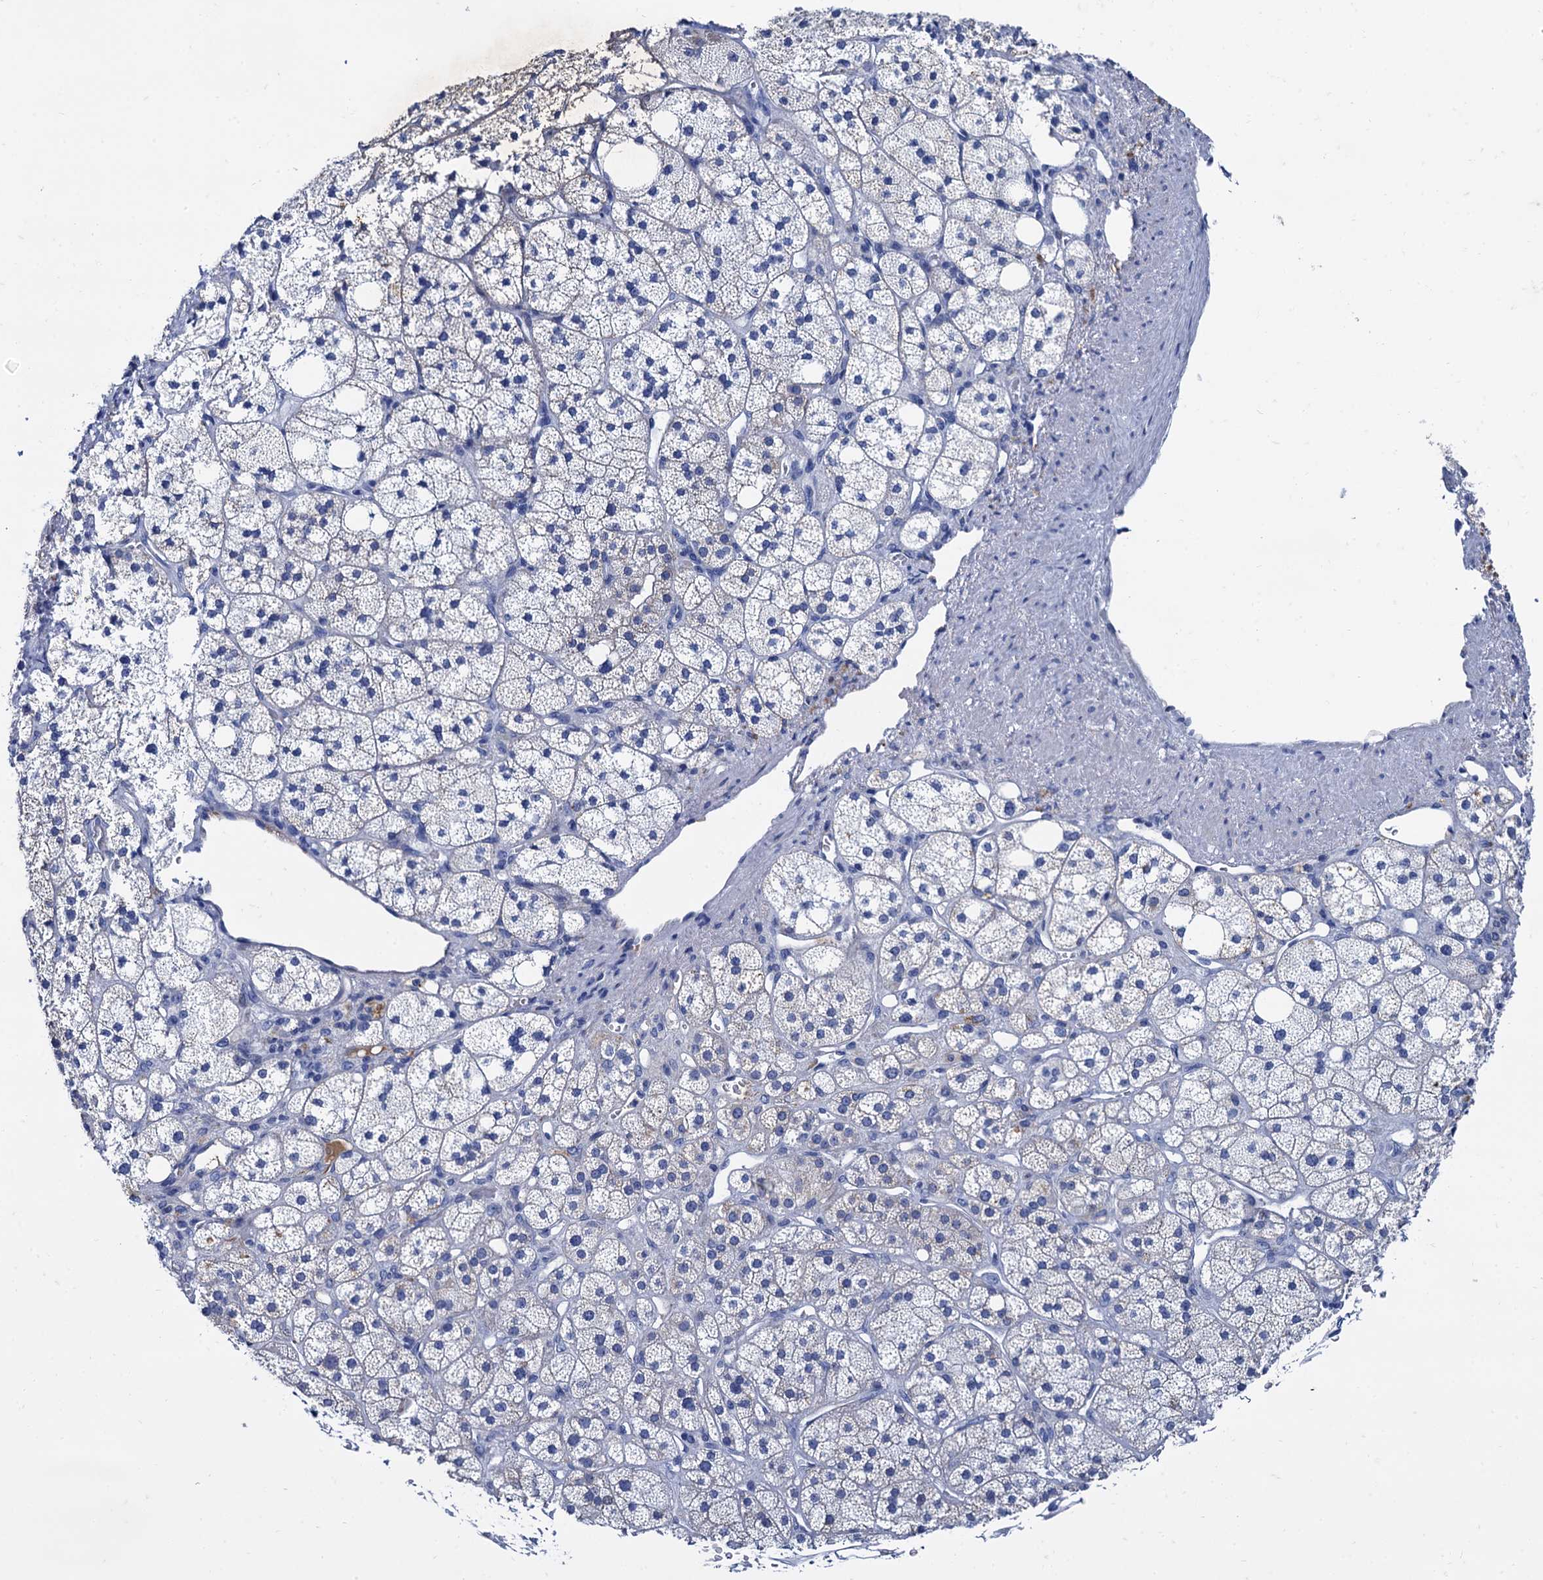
{"staining": {"intensity": "weak", "quantity": "<25%", "location": "cytoplasmic/membranous"}, "tissue": "adrenal gland", "cell_type": "Glandular cells", "image_type": "normal", "snomed": [{"axis": "morphology", "description": "Normal tissue, NOS"}, {"axis": "topography", "description": "Adrenal gland"}], "caption": "Glandular cells show no significant protein staining in unremarkable adrenal gland. (DAB immunohistochemistry (IHC), high magnification).", "gene": "TMEM72", "patient": {"sex": "male", "age": 61}}